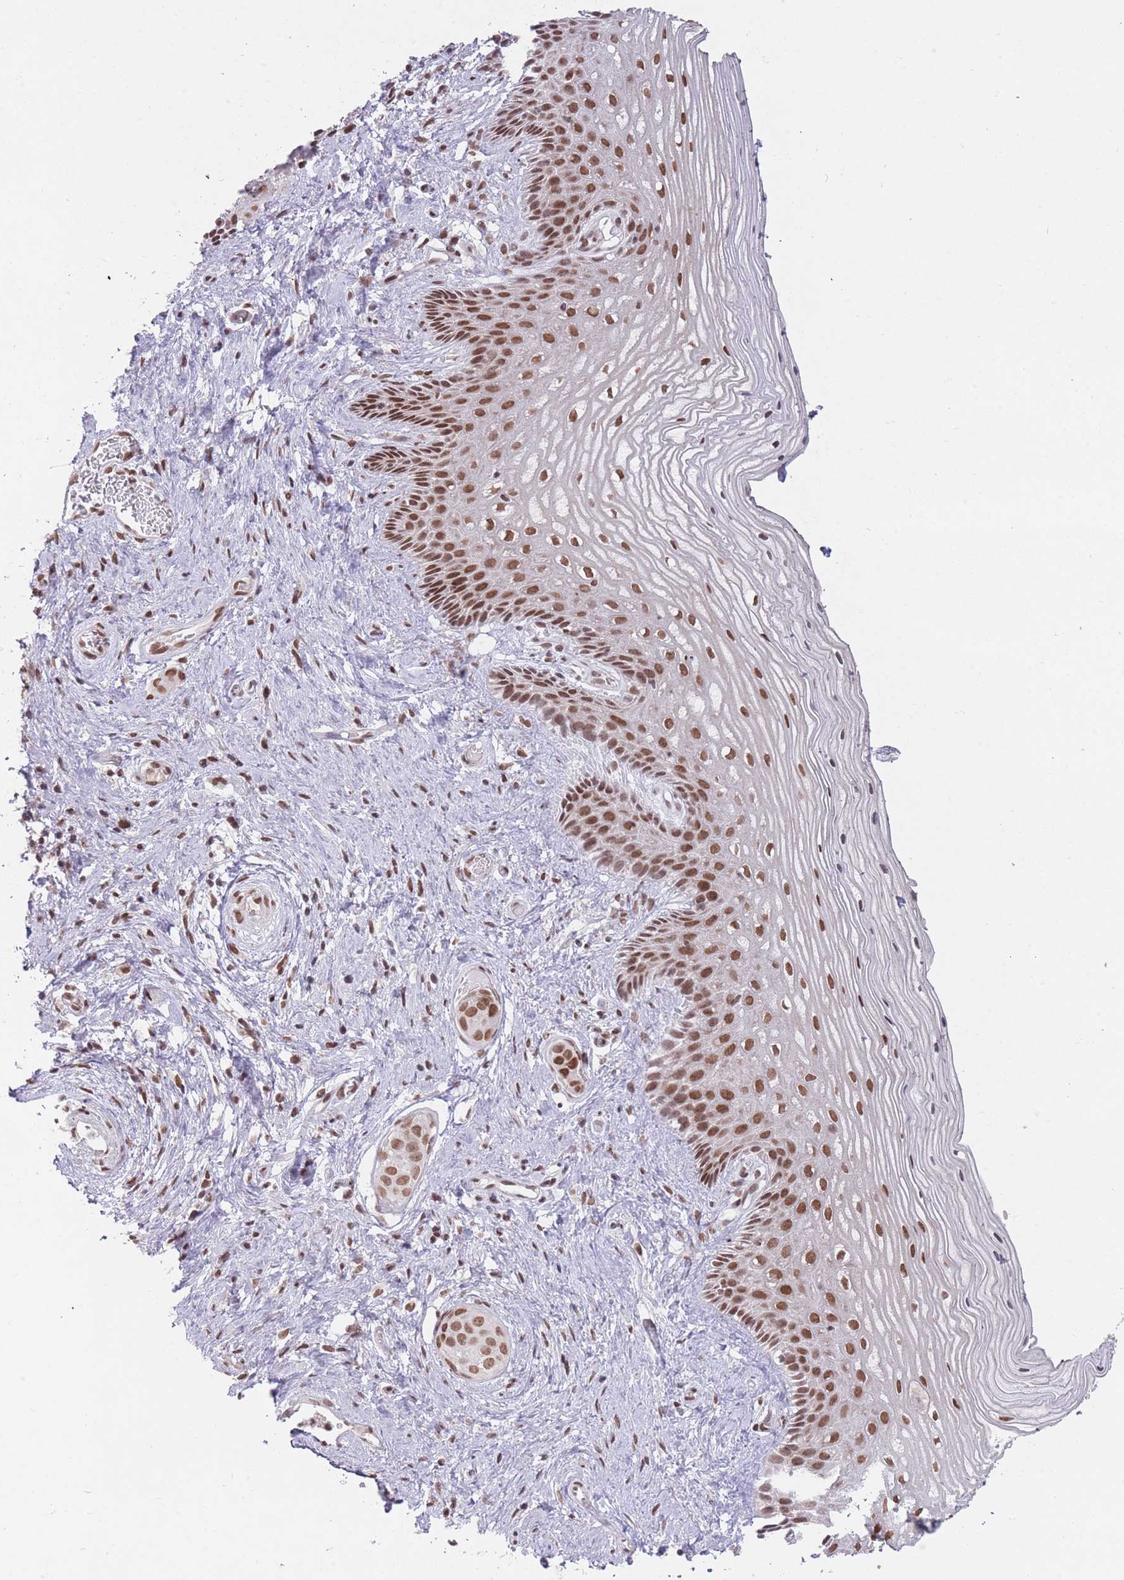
{"staining": {"intensity": "moderate", "quantity": ">75%", "location": "nuclear"}, "tissue": "vagina", "cell_type": "Squamous epithelial cells", "image_type": "normal", "snomed": [{"axis": "morphology", "description": "Normal tissue, NOS"}, {"axis": "topography", "description": "Vagina"}], "caption": "Immunohistochemical staining of unremarkable human vagina exhibits >75% levels of moderate nuclear protein expression in approximately >75% of squamous epithelial cells.", "gene": "HNRNPUL1", "patient": {"sex": "female", "age": 47}}